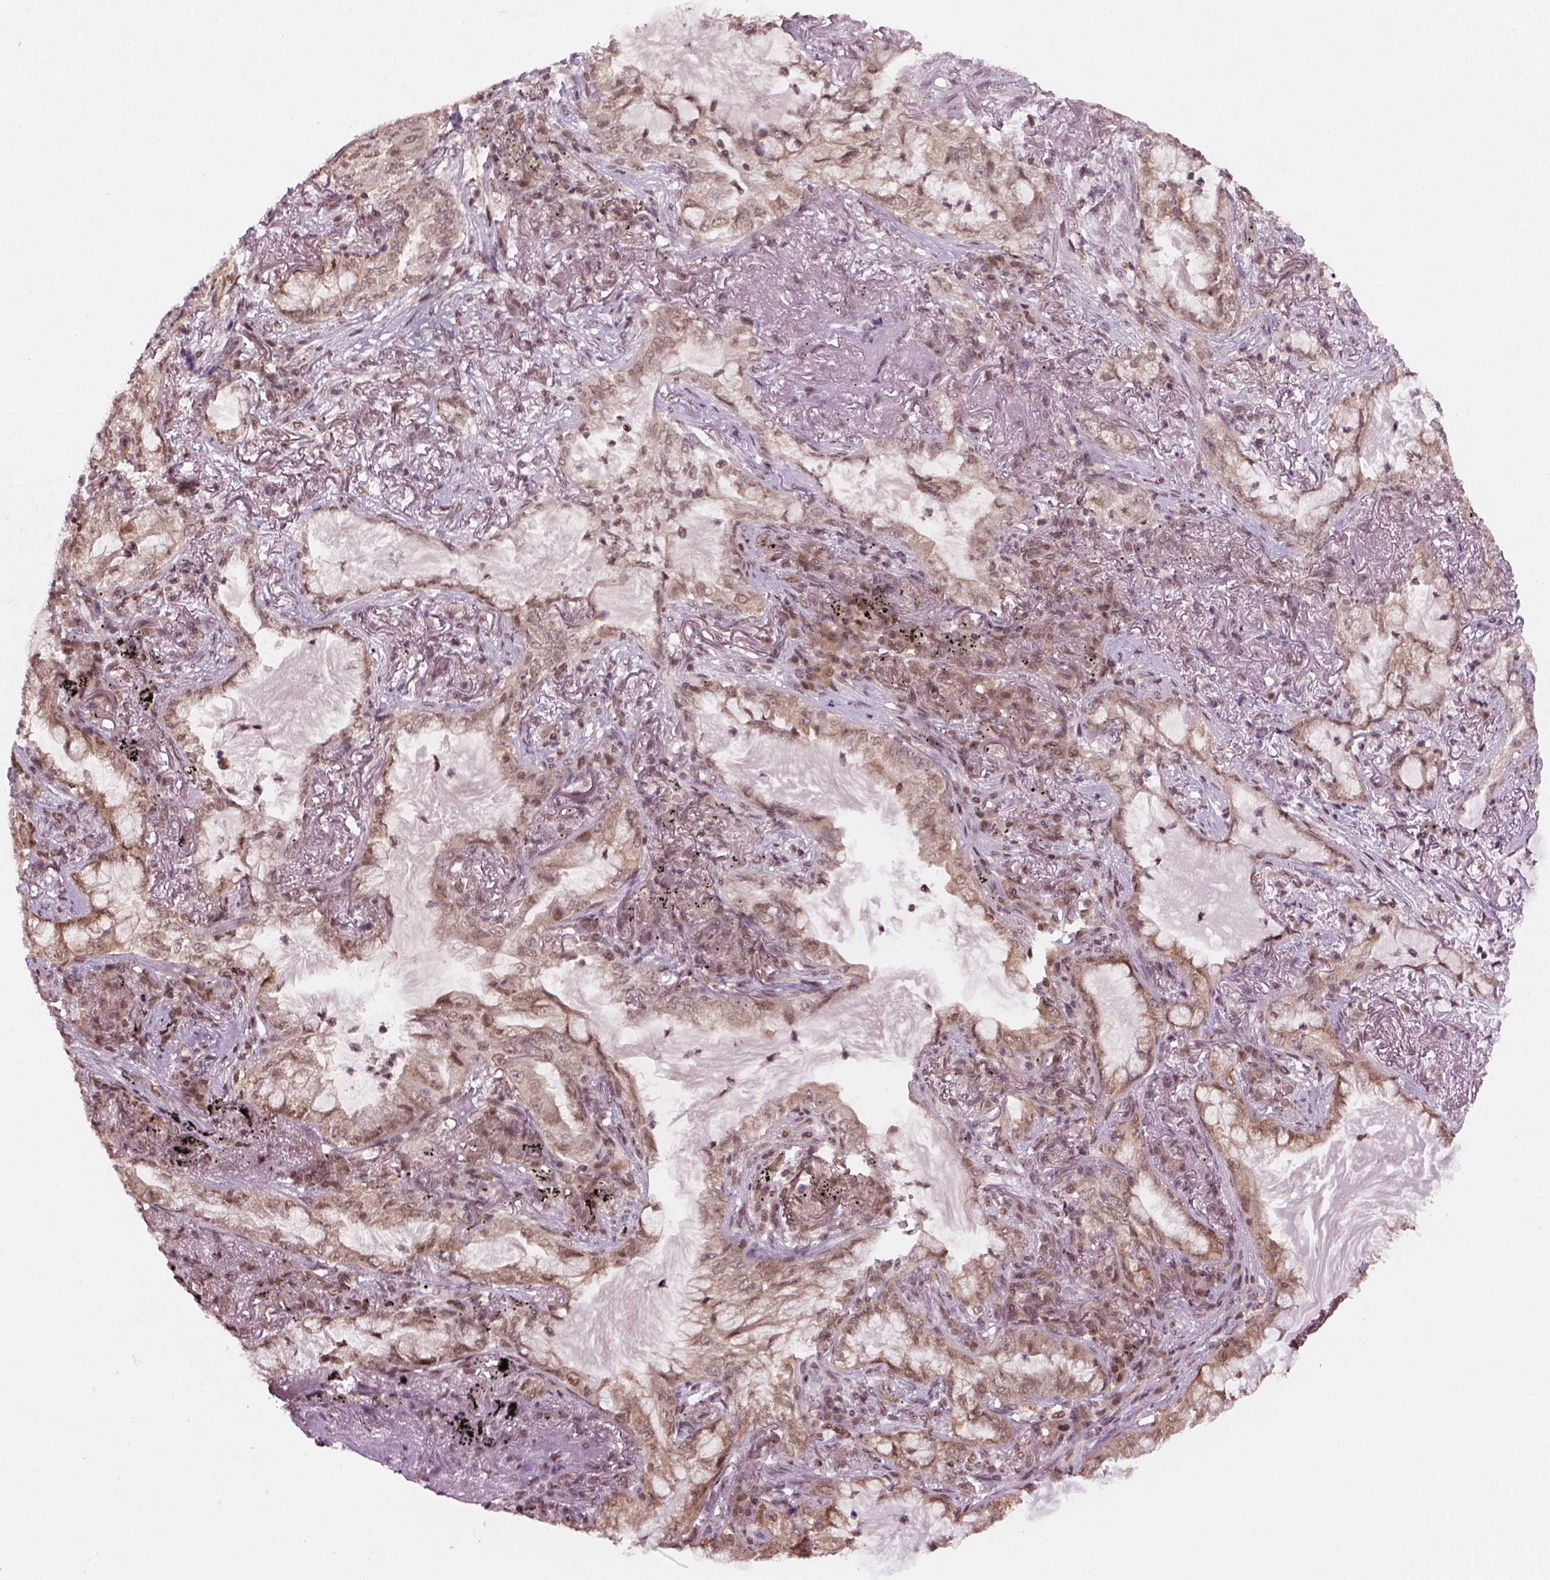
{"staining": {"intensity": "moderate", "quantity": ">75%", "location": "cytoplasmic/membranous,nuclear"}, "tissue": "lung cancer", "cell_type": "Tumor cells", "image_type": "cancer", "snomed": [{"axis": "morphology", "description": "Adenocarcinoma, NOS"}, {"axis": "topography", "description": "Lung"}], "caption": "Tumor cells reveal moderate cytoplasmic/membranous and nuclear staining in about >75% of cells in lung cancer (adenocarcinoma). The staining was performed using DAB to visualize the protein expression in brown, while the nuclei were stained in blue with hematoxylin (Magnification: 20x).", "gene": "GOT1", "patient": {"sex": "female", "age": 73}}